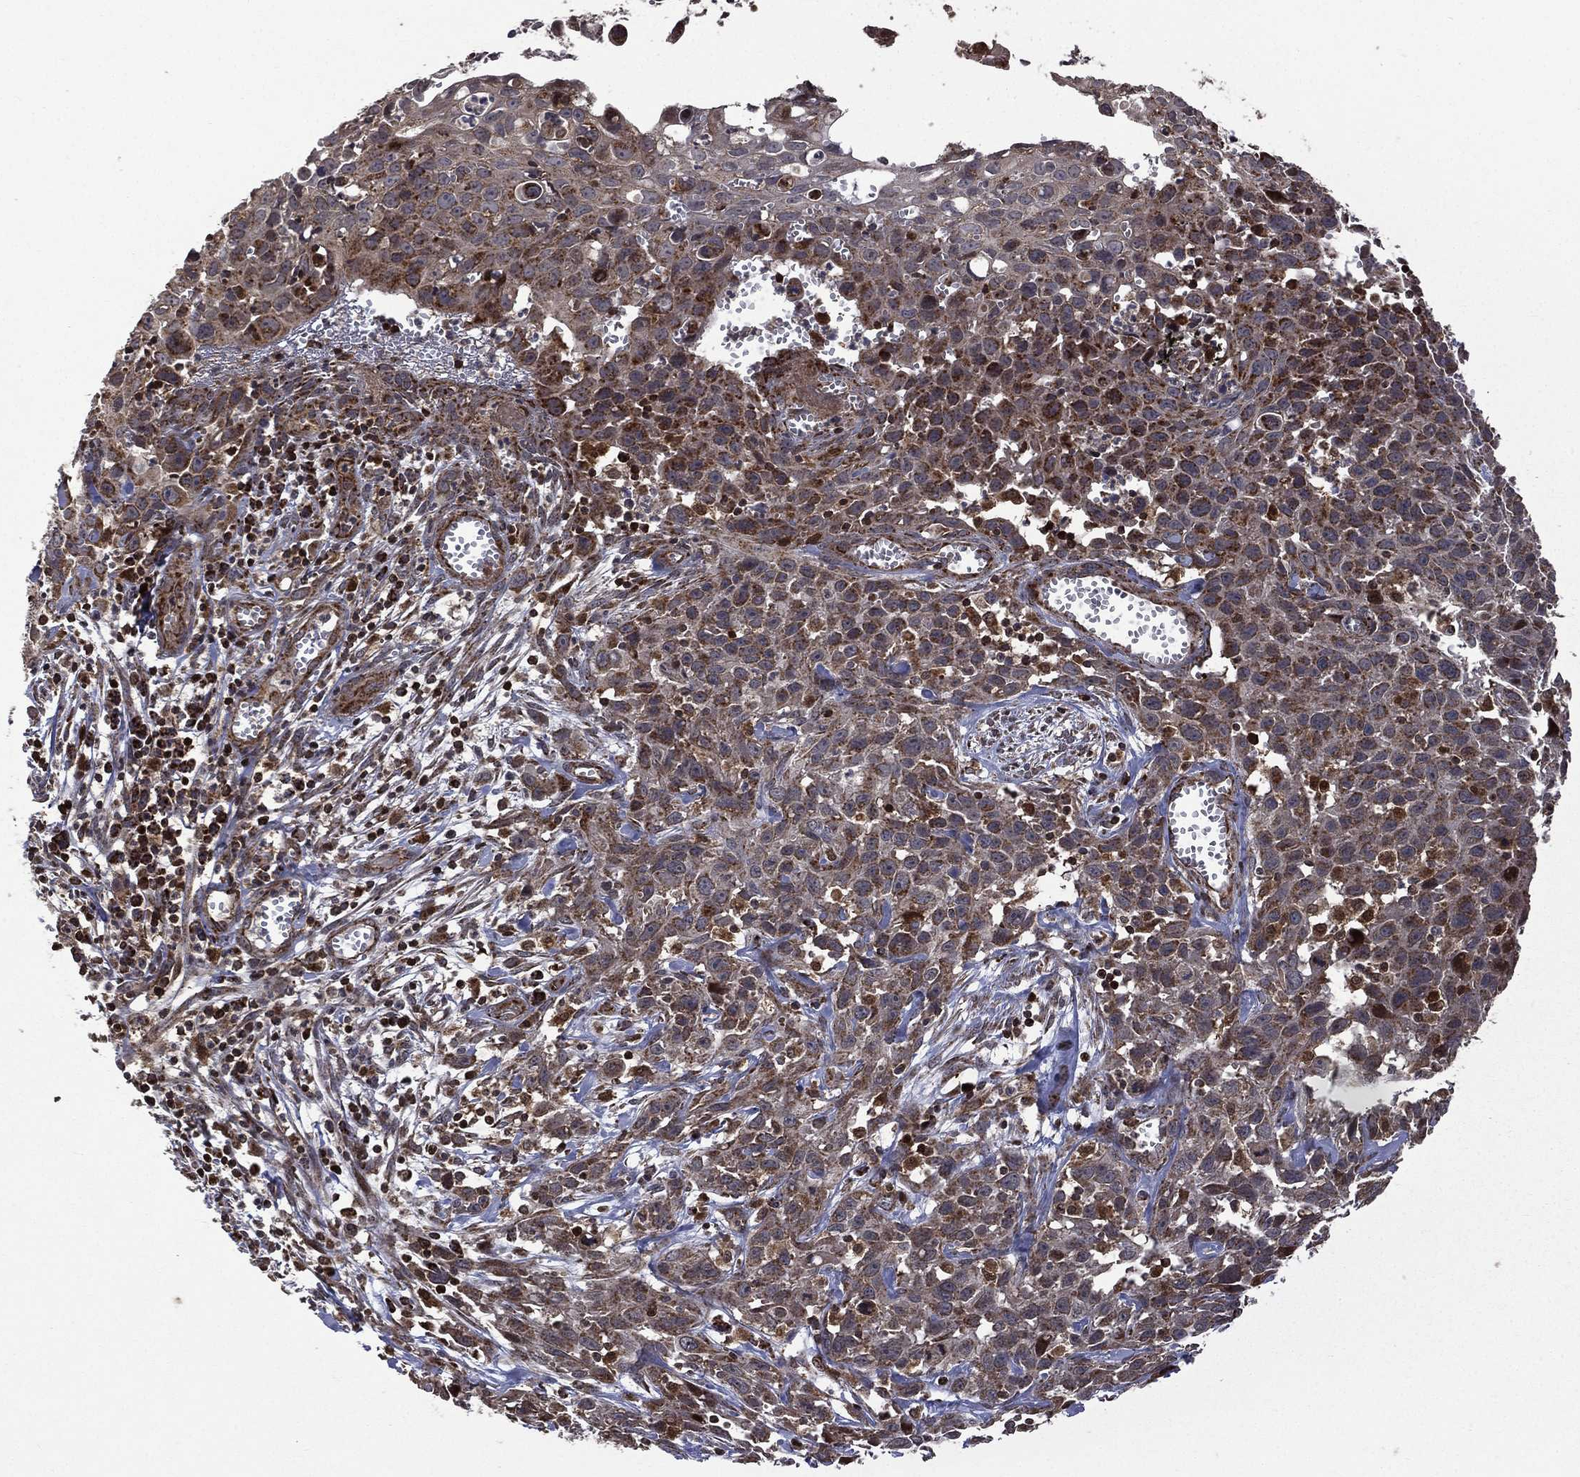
{"staining": {"intensity": "moderate", "quantity": "25%-75%", "location": "cytoplasmic/membranous"}, "tissue": "cervical cancer", "cell_type": "Tumor cells", "image_type": "cancer", "snomed": [{"axis": "morphology", "description": "Squamous cell carcinoma, NOS"}, {"axis": "topography", "description": "Cervix"}], "caption": "The immunohistochemical stain shows moderate cytoplasmic/membranous positivity in tumor cells of cervical squamous cell carcinoma tissue.", "gene": "GIMAP6", "patient": {"sex": "female", "age": 38}}